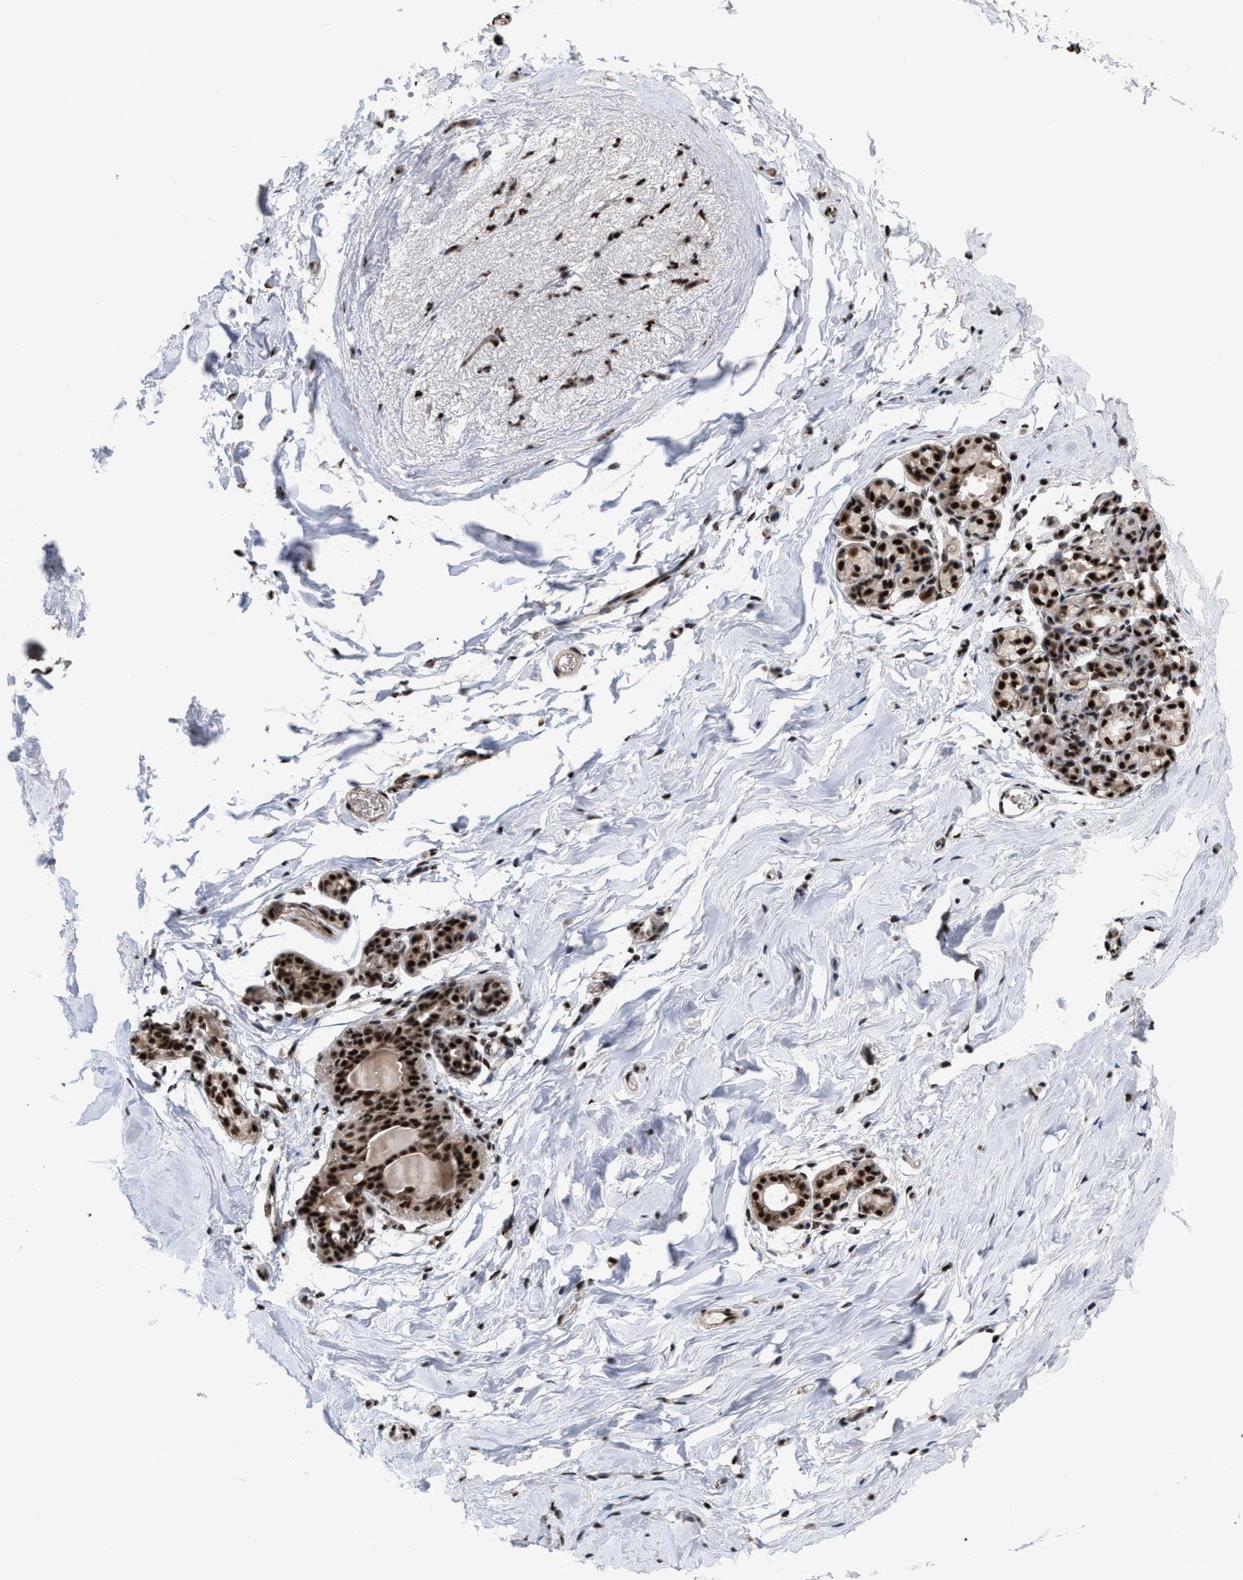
{"staining": {"intensity": "weak", "quantity": ">75%", "location": "cytoplasmic/membranous"}, "tissue": "breast", "cell_type": "Adipocytes", "image_type": "normal", "snomed": [{"axis": "morphology", "description": "Normal tissue, NOS"}, {"axis": "topography", "description": "Breast"}], "caption": "Brown immunohistochemical staining in benign breast displays weak cytoplasmic/membranous expression in about >75% of adipocytes. The staining is performed using DAB (3,3'-diaminobenzidine) brown chromogen to label protein expression. The nuclei are counter-stained blue using hematoxylin.", "gene": "EIF4A3", "patient": {"sex": "female", "age": 62}}